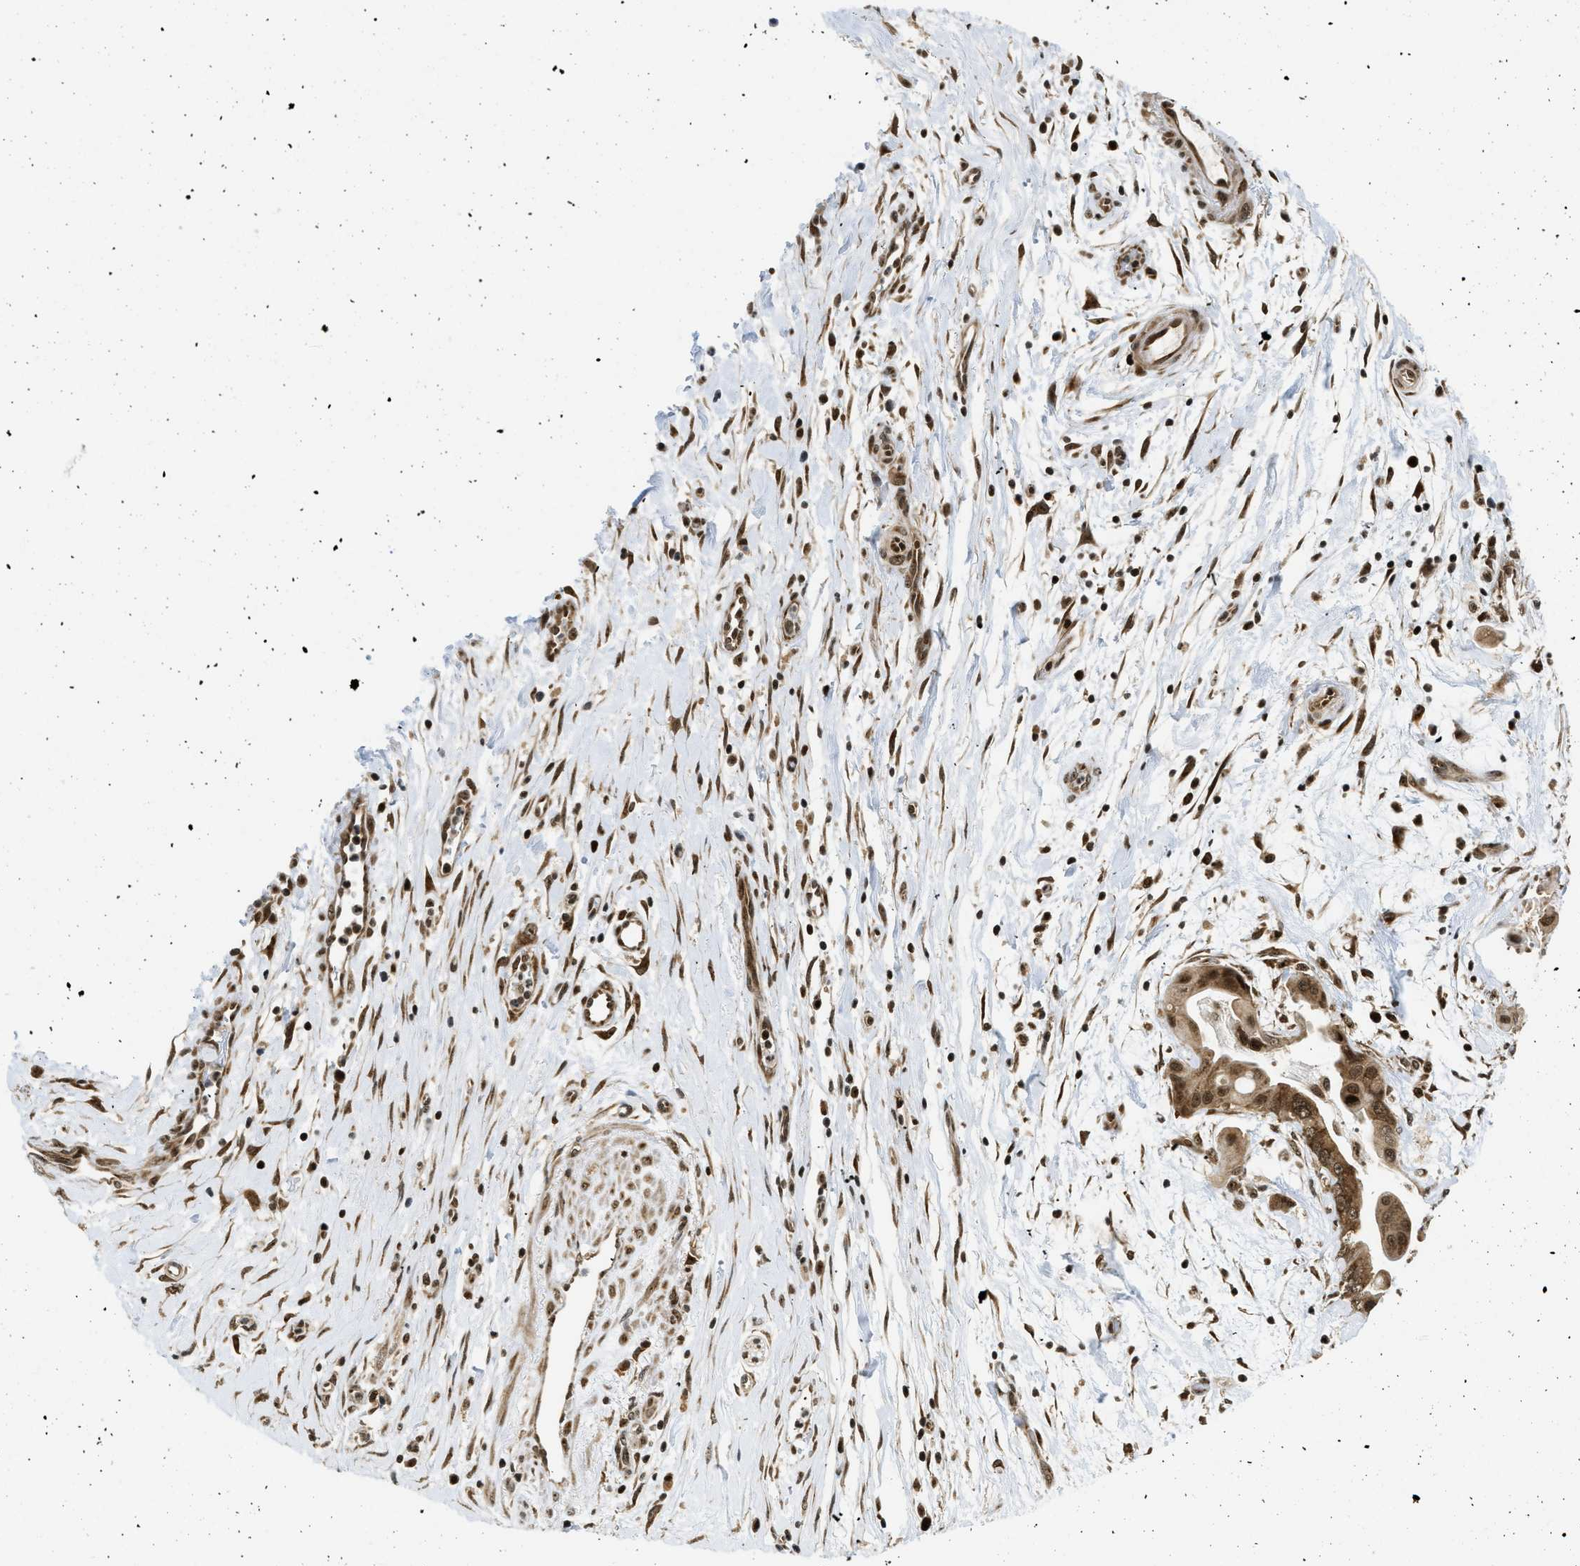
{"staining": {"intensity": "moderate", "quantity": ">75%", "location": "cytoplasmic/membranous,nuclear"}, "tissue": "pancreatic cancer", "cell_type": "Tumor cells", "image_type": "cancer", "snomed": [{"axis": "morphology", "description": "Adenocarcinoma, NOS"}, {"axis": "topography", "description": "Pancreas"}], "caption": "DAB (3,3'-diaminobenzidine) immunohistochemical staining of human pancreatic adenocarcinoma demonstrates moderate cytoplasmic/membranous and nuclear protein expression in about >75% of tumor cells.", "gene": "TACC1", "patient": {"sex": "female", "age": 75}}